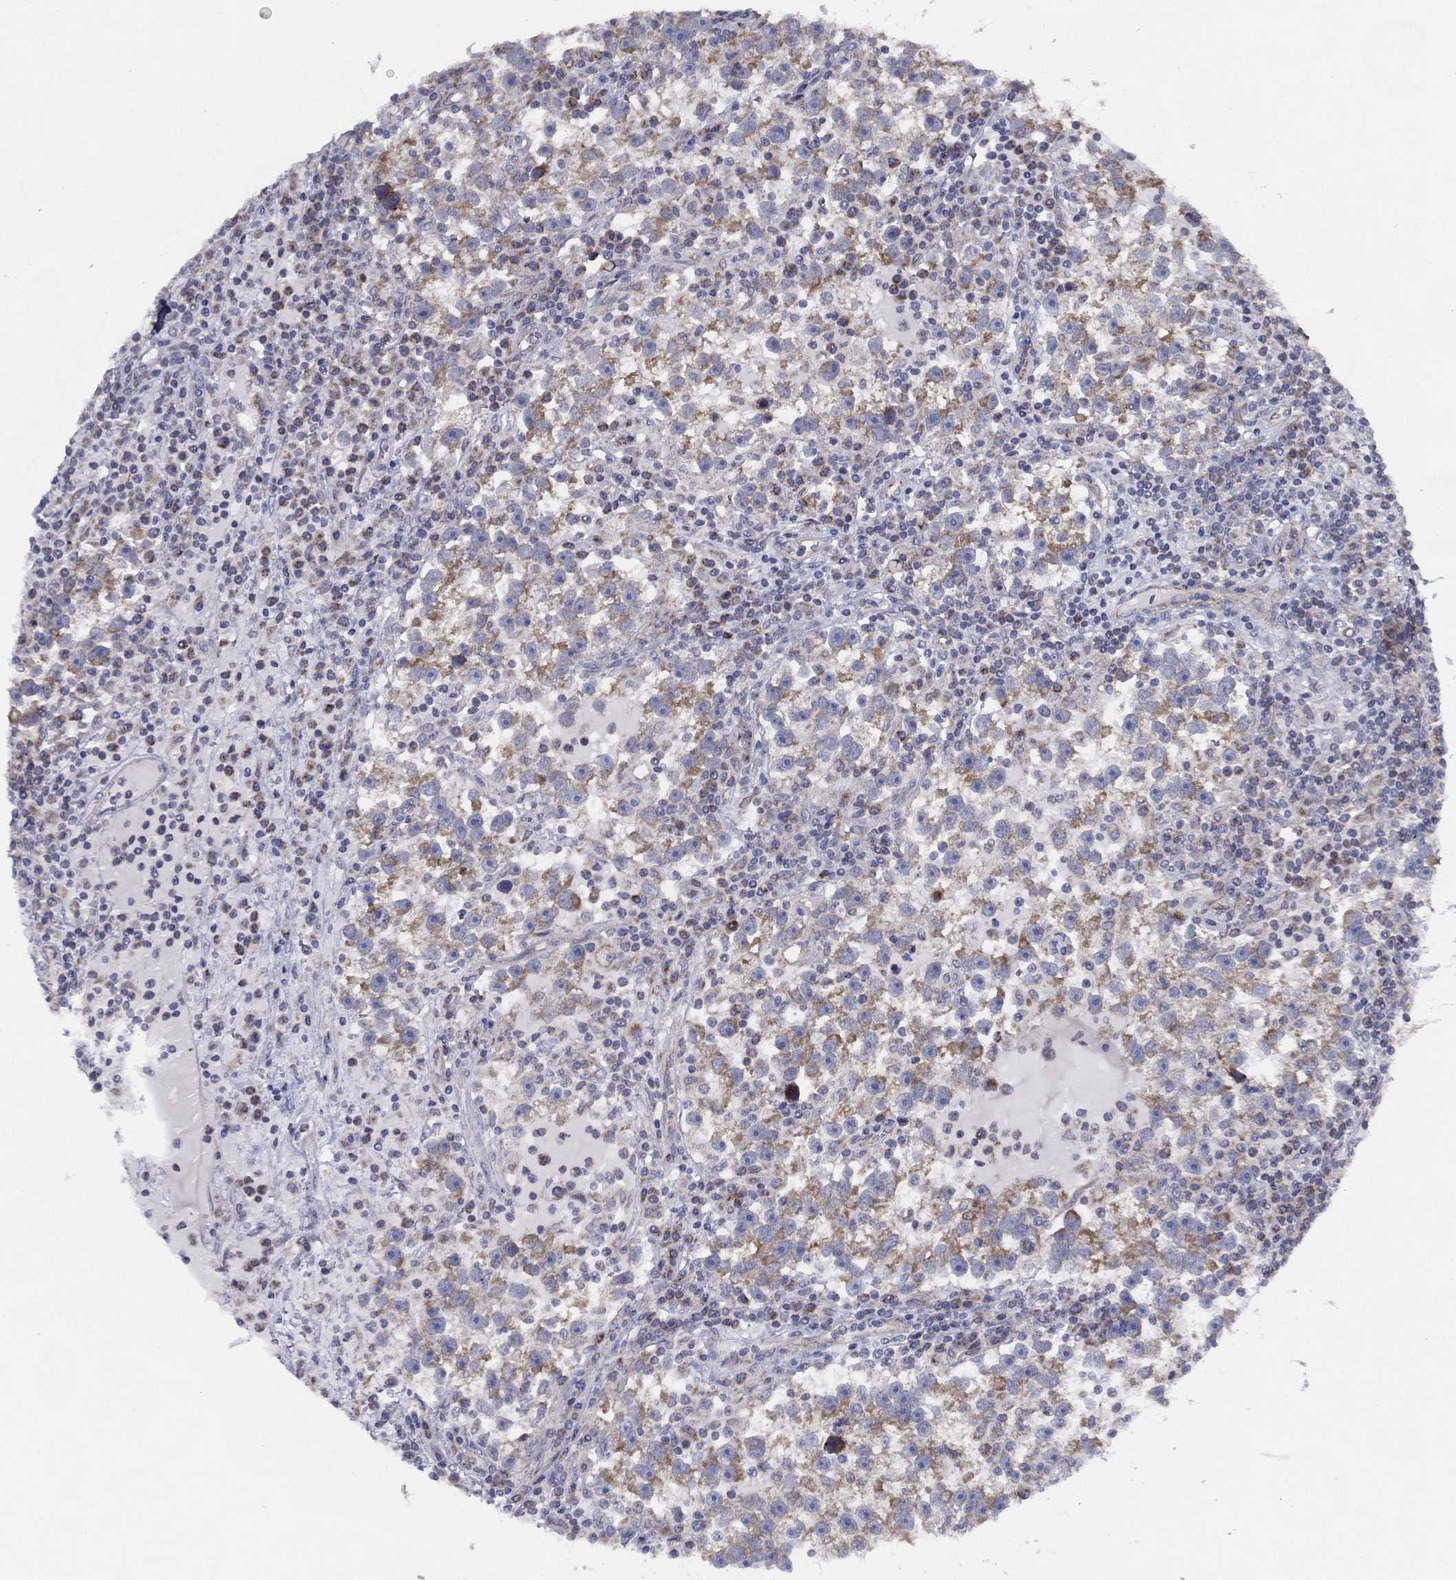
{"staining": {"intensity": "moderate", "quantity": "25%-75%", "location": "cytoplasmic/membranous"}, "tissue": "testis cancer", "cell_type": "Tumor cells", "image_type": "cancer", "snomed": [{"axis": "morphology", "description": "Seminoma, NOS"}, {"axis": "topography", "description": "Testis"}], "caption": "Protein staining of testis cancer (seminoma) tissue reveals moderate cytoplasmic/membranous staining in approximately 25%-75% of tumor cells.", "gene": "ZNF223", "patient": {"sex": "male", "age": 47}}